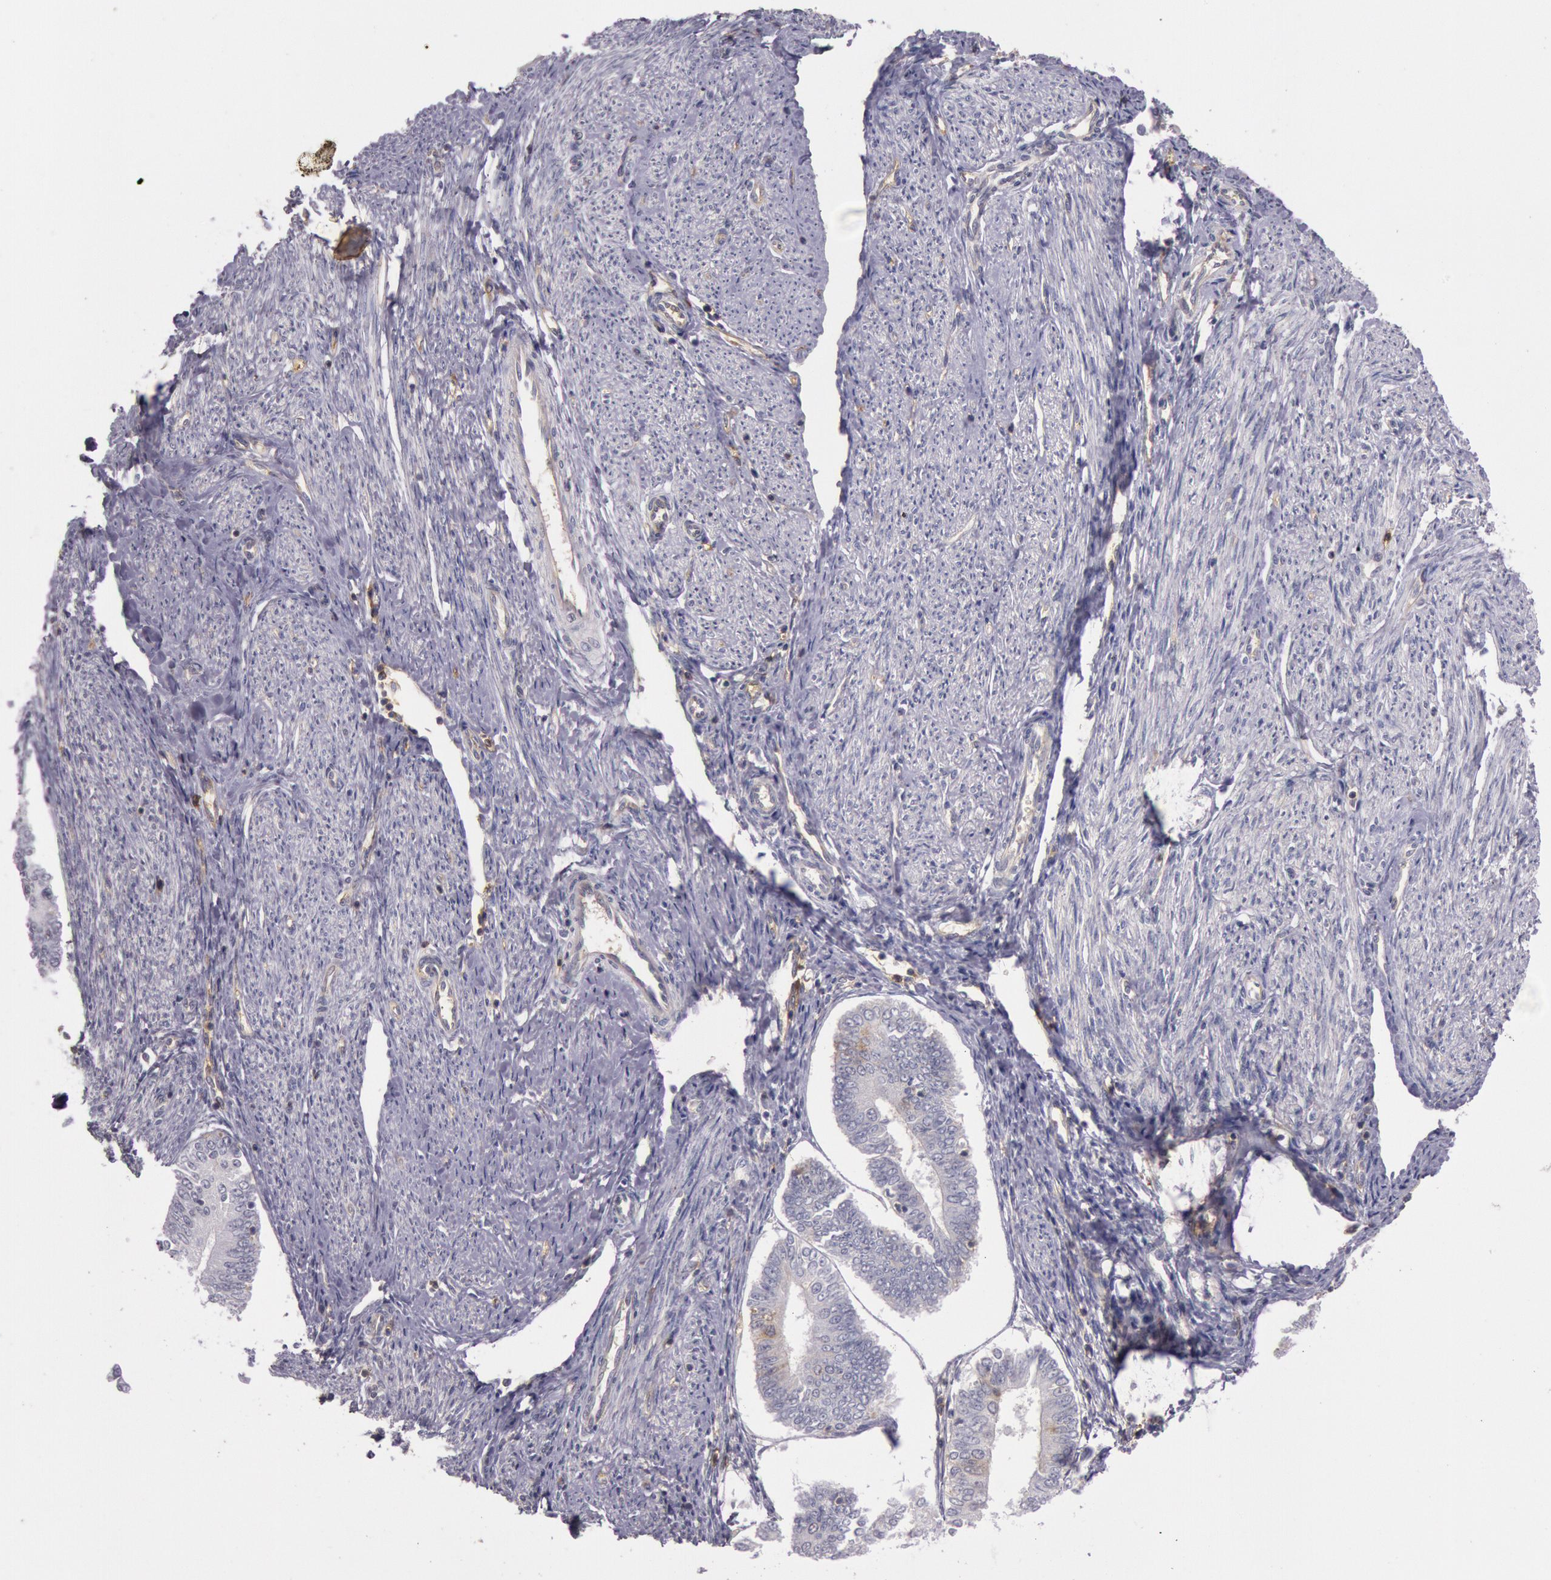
{"staining": {"intensity": "weak", "quantity": "<25%", "location": "cytoplasmic/membranous"}, "tissue": "endometrial cancer", "cell_type": "Tumor cells", "image_type": "cancer", "snomed": [{"axis": "morphology", "description": "Adenocarcinoma, NOS"}, {"axis": "topography", "description": "Endometrium"}], "caption": "There is no significant positivity in tumor cells of endometrial adenocarcinoma. (DAB immunohistochemistry visualized using brightfield microscopy, high magnification).", "gene": "TRIB2", "patient": {"sex": "female", "age": 75}}